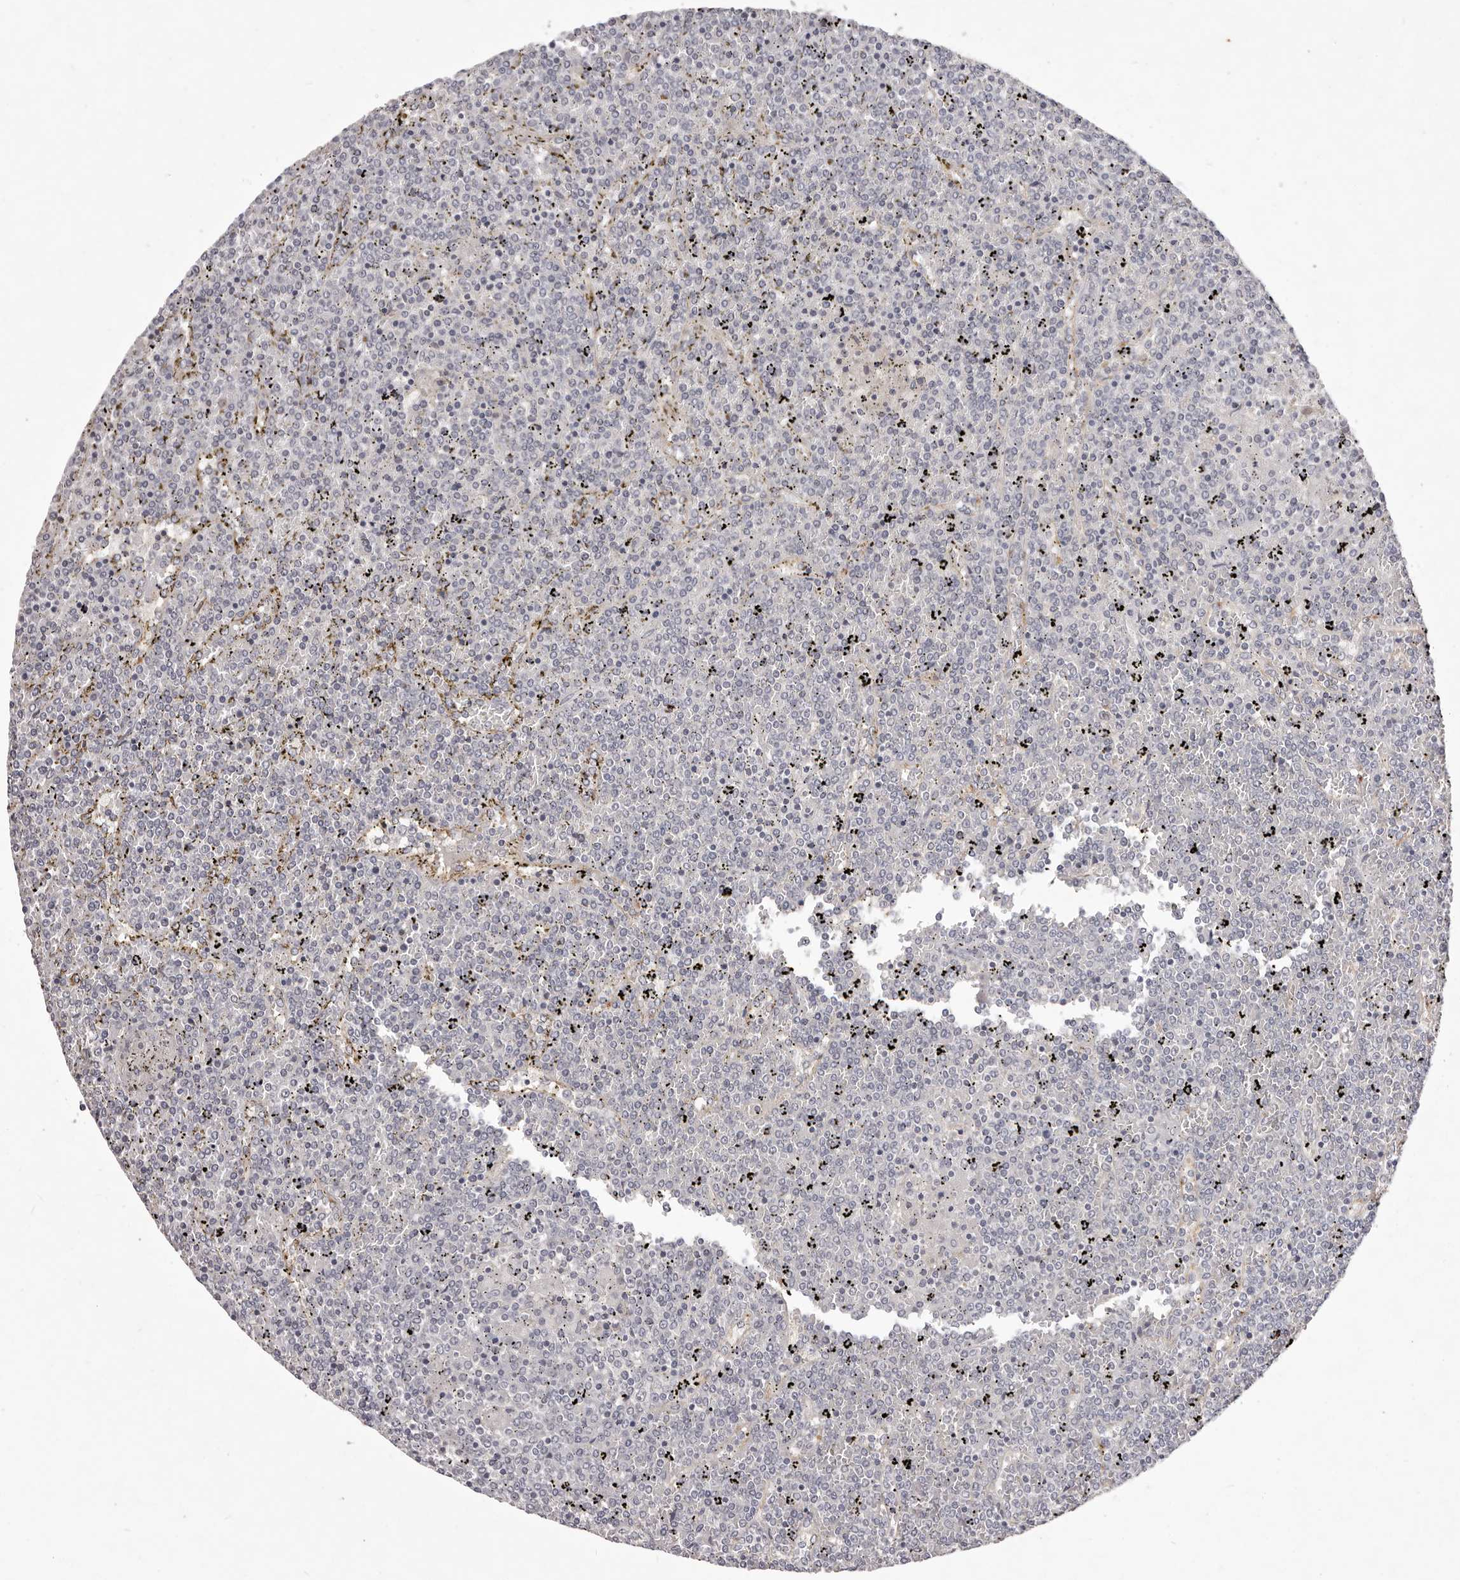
{"staining": {"intensity": "negative", "quantity": "none", "location": "none"}, "tissue": "lymphoma", "cell_type": "Tumor cells", "image_type": "cancer", "snomed": [{"axis": "morphology", "description": "Malignant lymphoma, non-Hodgkin's type, Low grade"}, {"axis": "topography", "description": "Spleen"}], "caption": "DAB immunohistochemical staining of lymphoma exhibits no significant staining in tumor cells.", "gene": "GARNL3", "patient": {"sex": "female", "age": 19}}